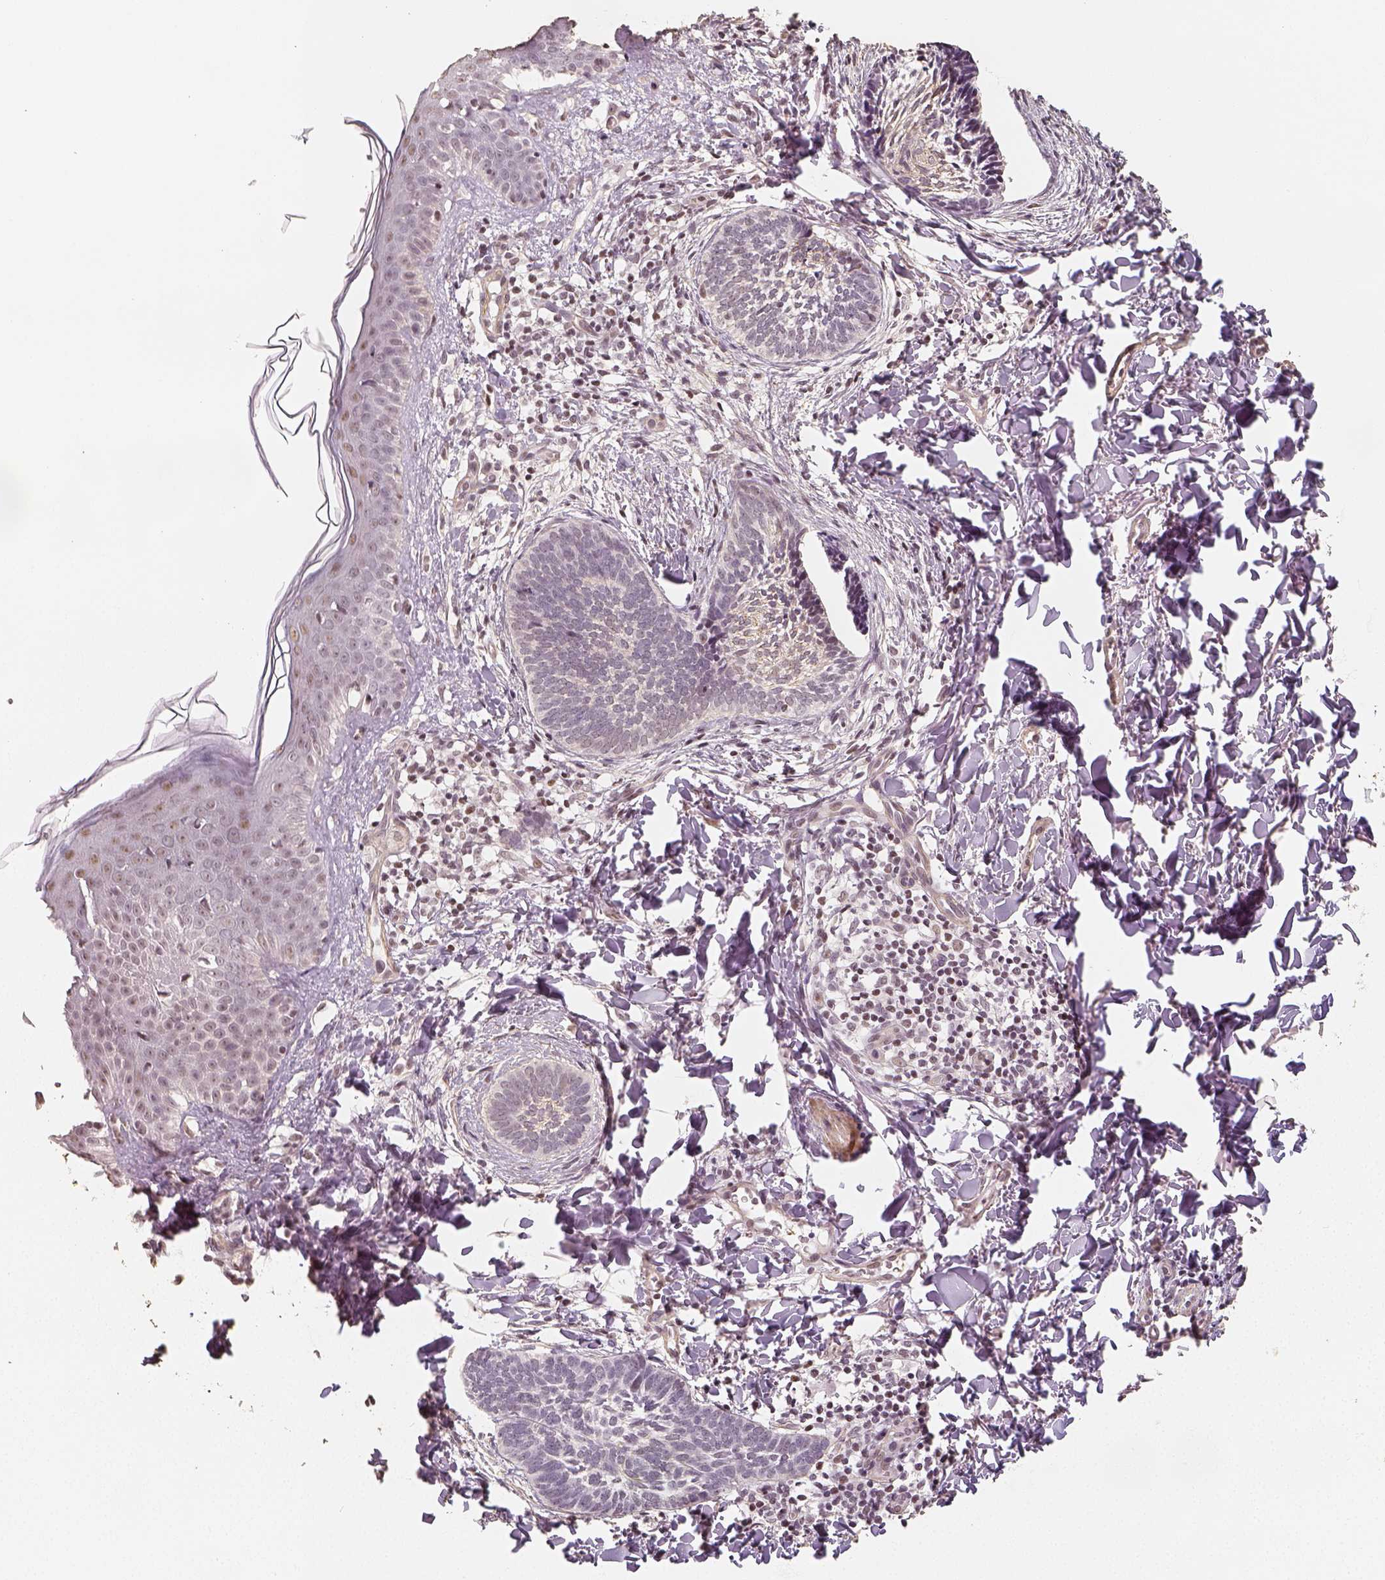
{"staining": {"intensity": "negative", "quantity": "none", "location": "none"}, "tissue": "skin cancer", "cell_type": "Tumor cells", "image_type": "cancer", "snomed": [{"axis": "morphology", "description": "Normal tissue, NOS"}, {"axis": "morphology", "description": "Basal cell carcinoma"}, {"axis": "topography", "description": "Skin"}], "caption": "Protein analysis of skin cancer (basal cell carcinoma) exhibits no significant expression in tumor cells. The staining was performed using DAB (3,3'-diaminobenzidine) to visualize the protein expression in brown, while the nuclei were stained in blue with hematoxylin (Magnification: 20x).", "gene": "HDAC1", "patient": {"sex": "male", "age": 46}}